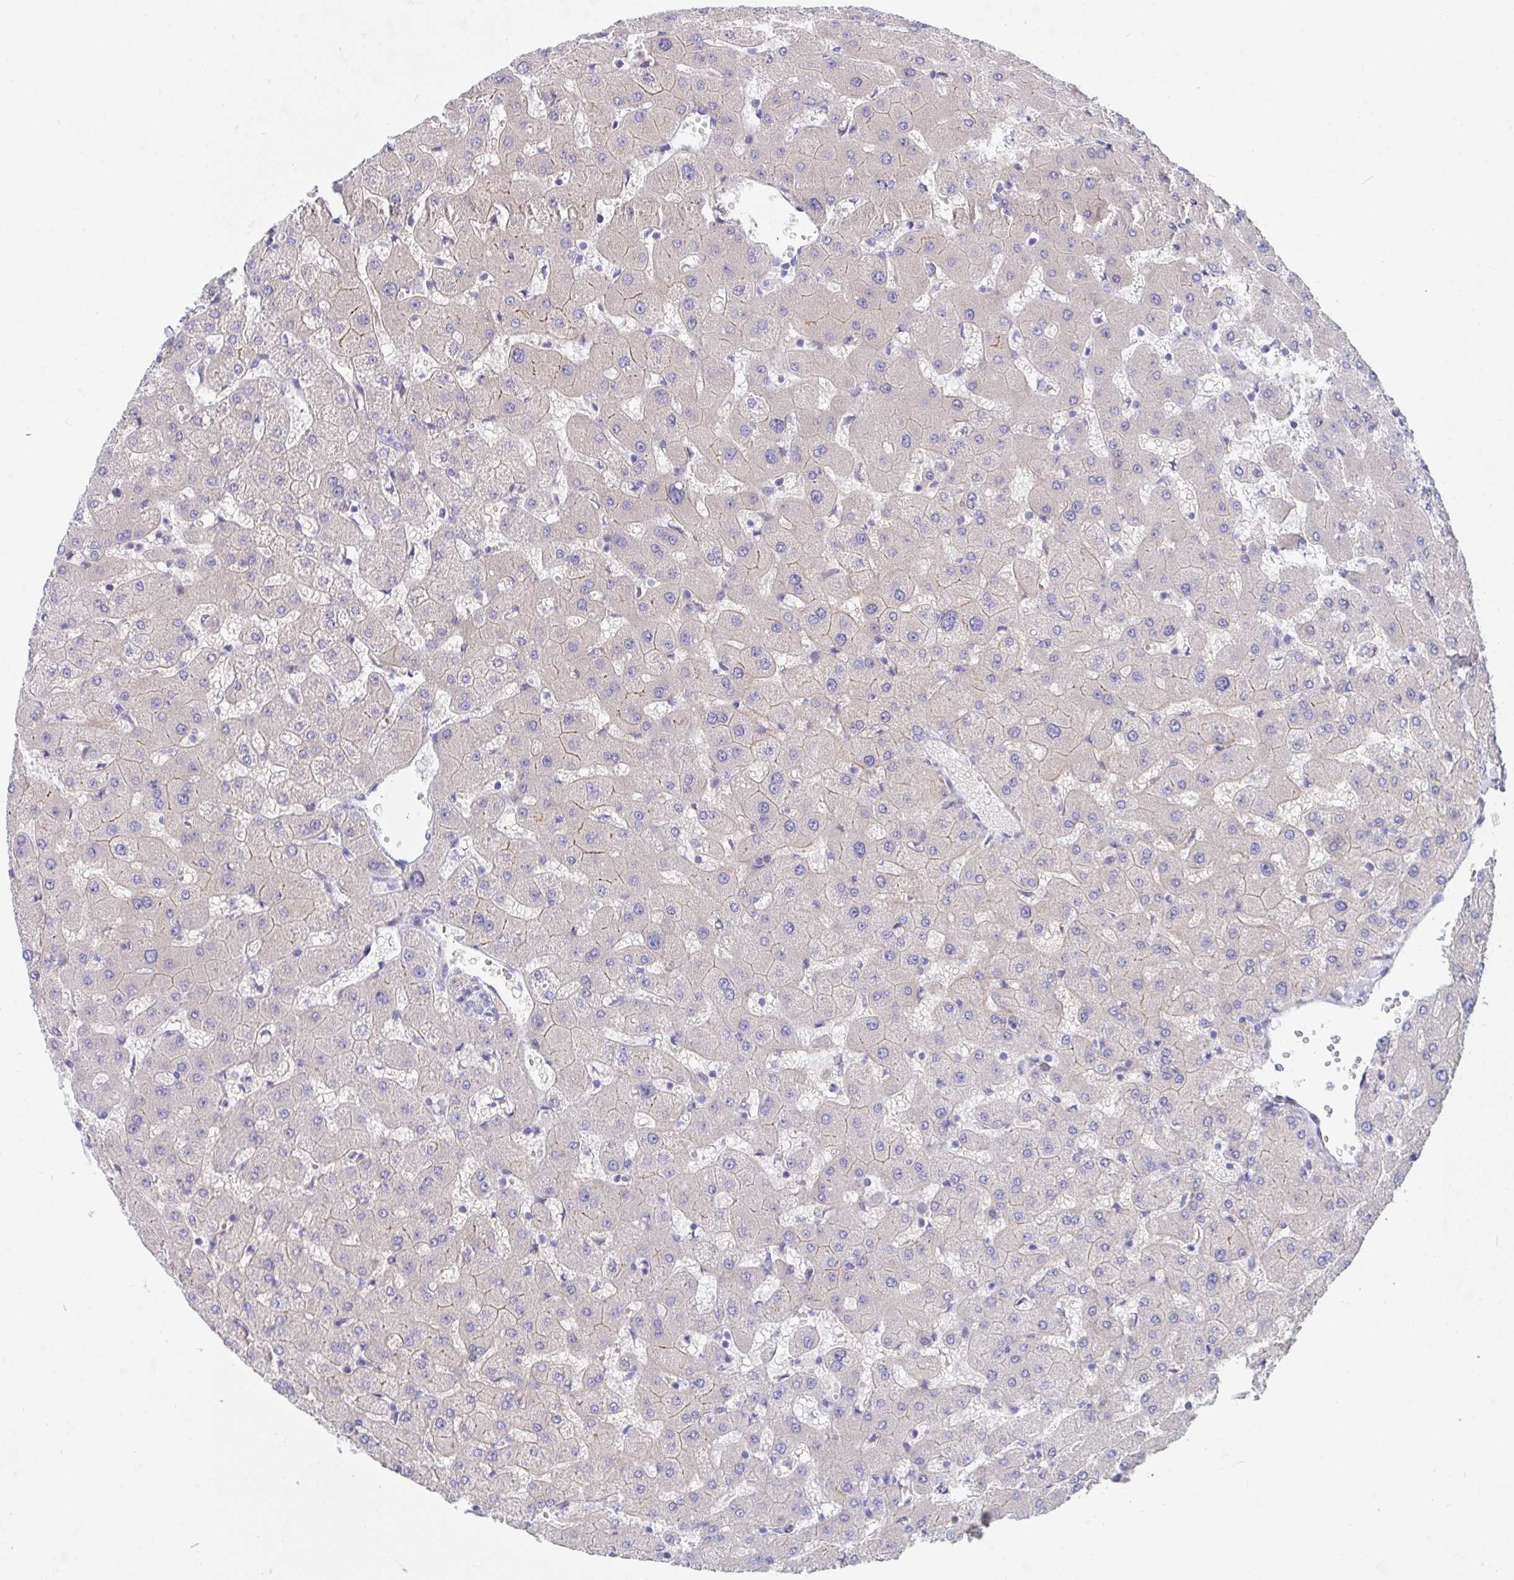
{"staining": {"intensity": "negative", "quantity": "none", "location": "none"}, "tissue": "liver", "cell_type": "Cholangiocytes", "image_type": "normal", "snomed": [{"axis": "morphology", "description": "Normal tissue, NOS"}, {"axis": "topography", "description": "Liver"}], "caption": "This photomicrograph is of unremarkable liver stained with IHC to label a protein in brown with the nuclei are counter-stained blue. There is no positivity in cholangiocytes.", "gene": "DAOA", "patient": {"sex": "female", "age": 63}}